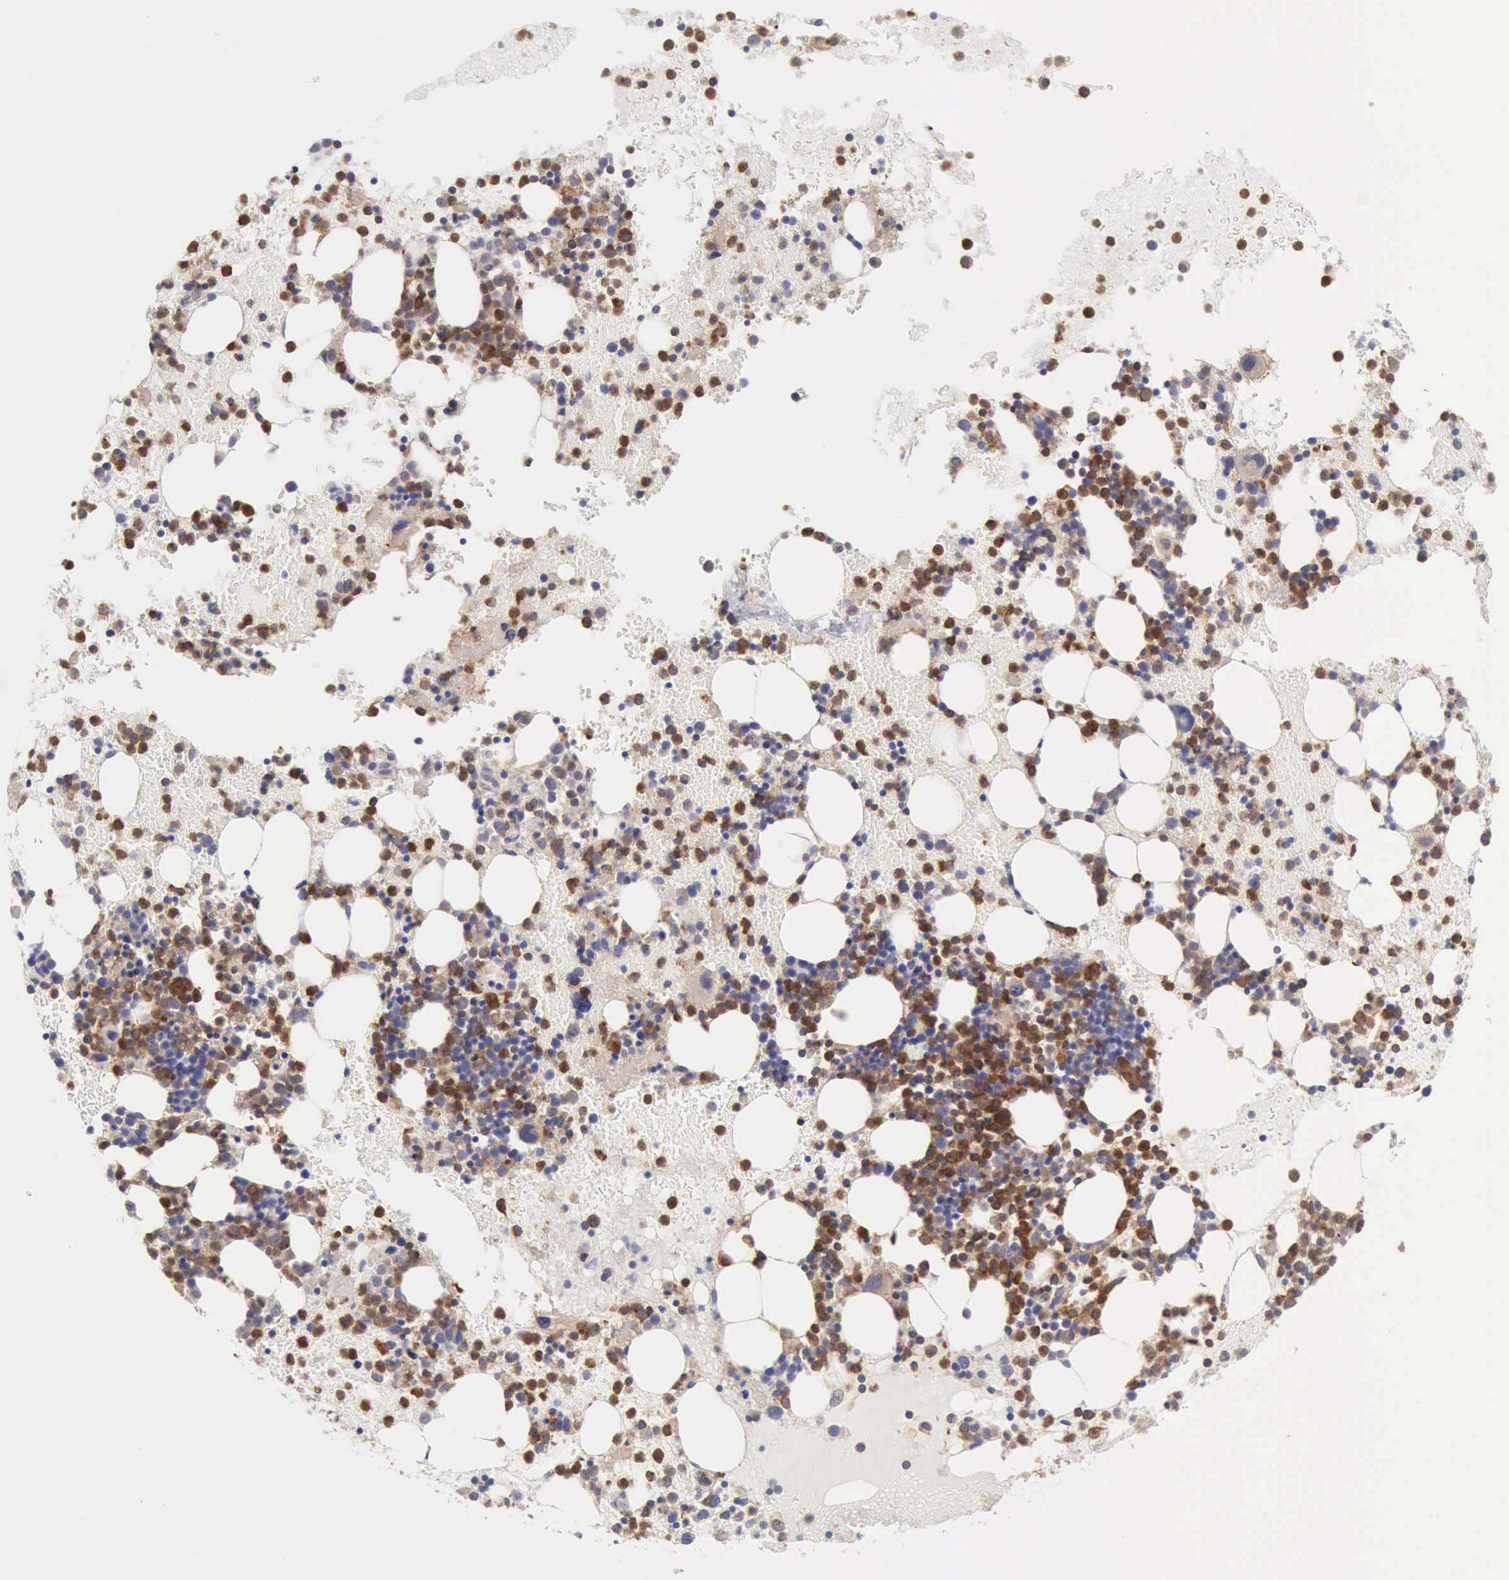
{"staining": {"intensity": "strong", "quantity": "25%-75%", "location": "cytoplasmic/membranous,nuclear"}, "tissue": "bone marrow", "cell_type": "Hematopoietic cells", "image_type": "normal", "snomed": [{"axis": "morphology", "description": "Normal tissue, NOS"}, {"axis": "topography", "description": "Bone marrow"}], "caption": "Protein analysis of normal bone marrow exhibits strong cytoplasmic/membranous,nuclear positivity in approximately 25%-75% of hematopoietic cells.", "gene": "ARHGAP4", "patient": {"sex": "male", "age": 15}}